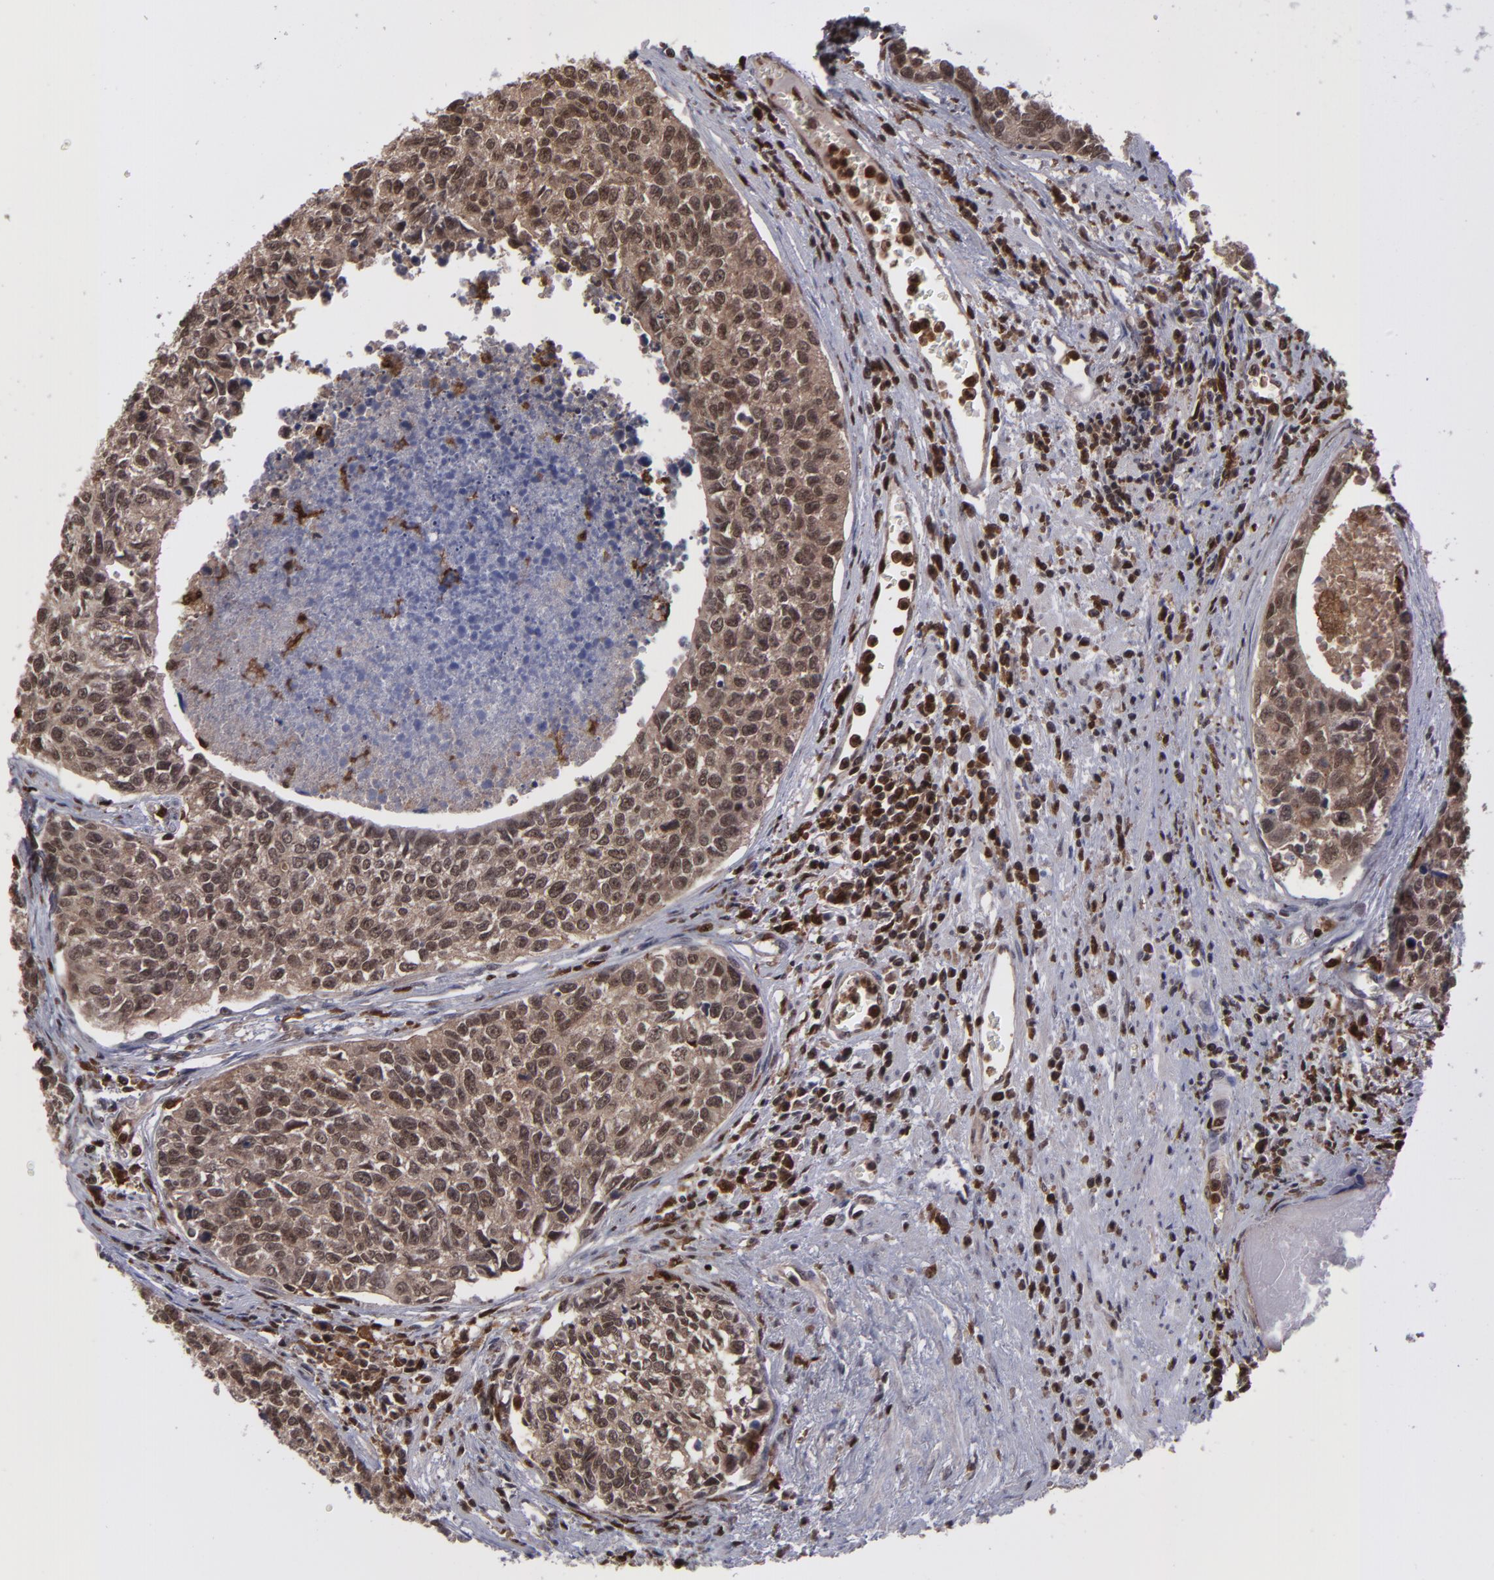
{"staining": {"intensity": "moderate", "quantity": ">75%", "location": "cytoplasmic/membranous,nuclear"}, "tissue": "urothelial cancer", "cell_type": "Tumor cells", "image_type": "cancer", "snomed": [{"axis": "morphology", "description": "Urothelial carcinoma, High grade"}, {"axis": "topography", "description": "Urinary bladder"}], "caption": "High-power microscopy captured an immunohistochemistry micrograph of urothelial cancer, revealing moderate cytoplasmic/membranous and nuclear positivity in about >75% of tumor cells.", "gene": "GRB2", "patient": {"sex": "male", "age": 81}}